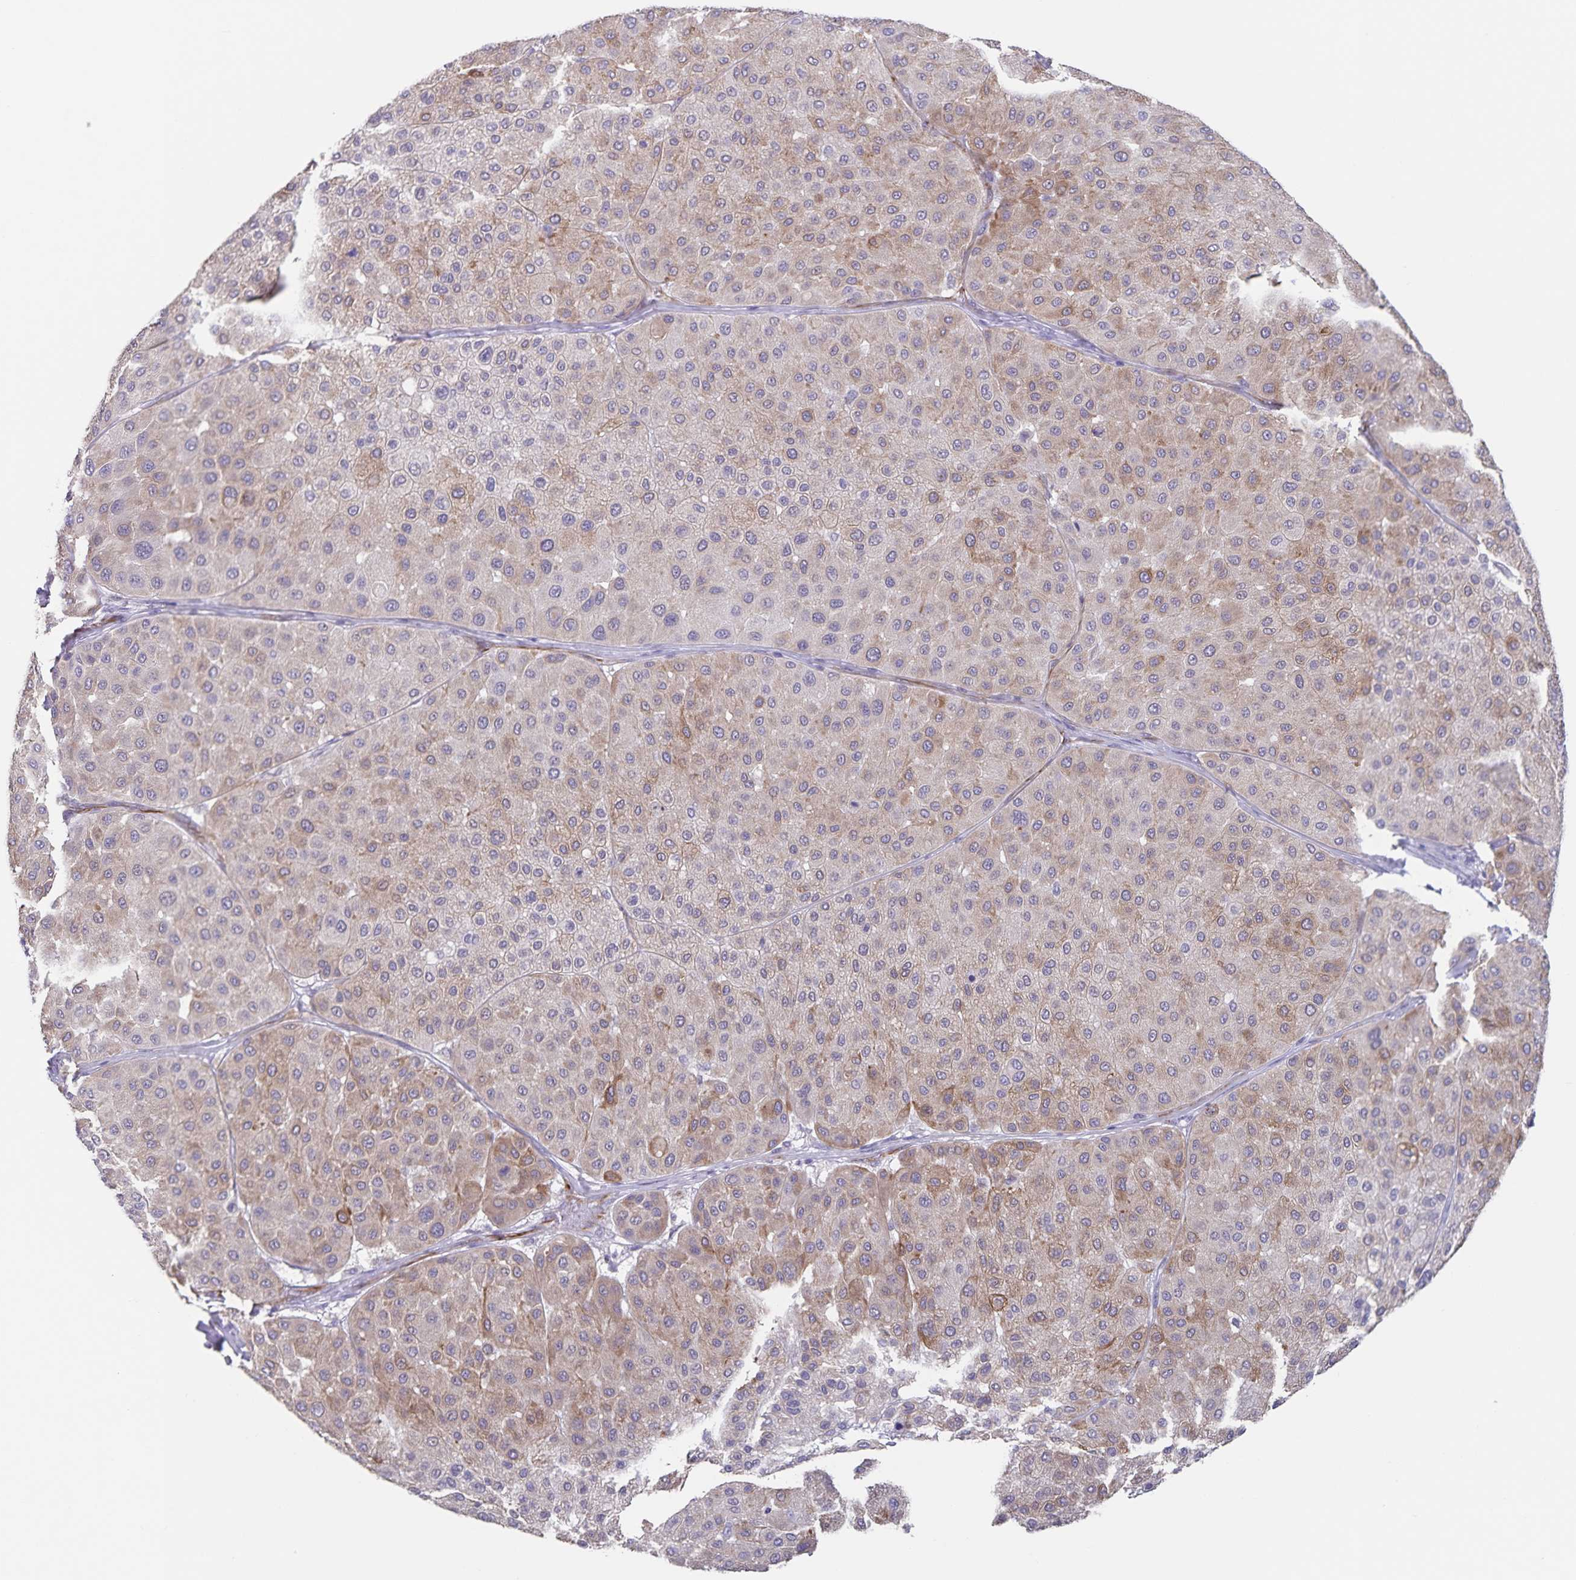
{"staining": {"intensity": "moderate", "quantity": ">75%", "location": "cytoplasmic/membranous"}, "tissue": "melanoma", "cell_type": "Tumor cells", "image_type": "cancer", "snomed": [{"axis": "morphology", "description": "Malignant melanoma, Metastatic site"}, {"axis": "topography", "description": "Smooth muscle"}], "caption": "Tumor cells demonstrate moderate cytoplasmic/membranous staining in approximately >75% of cells in melanoma. Immunohistochemistry (ihc) stains the protein in brown and the nuclei are stained blue.", "gene": "SYNM", "patient": {"sex": "male", "age": 41}}